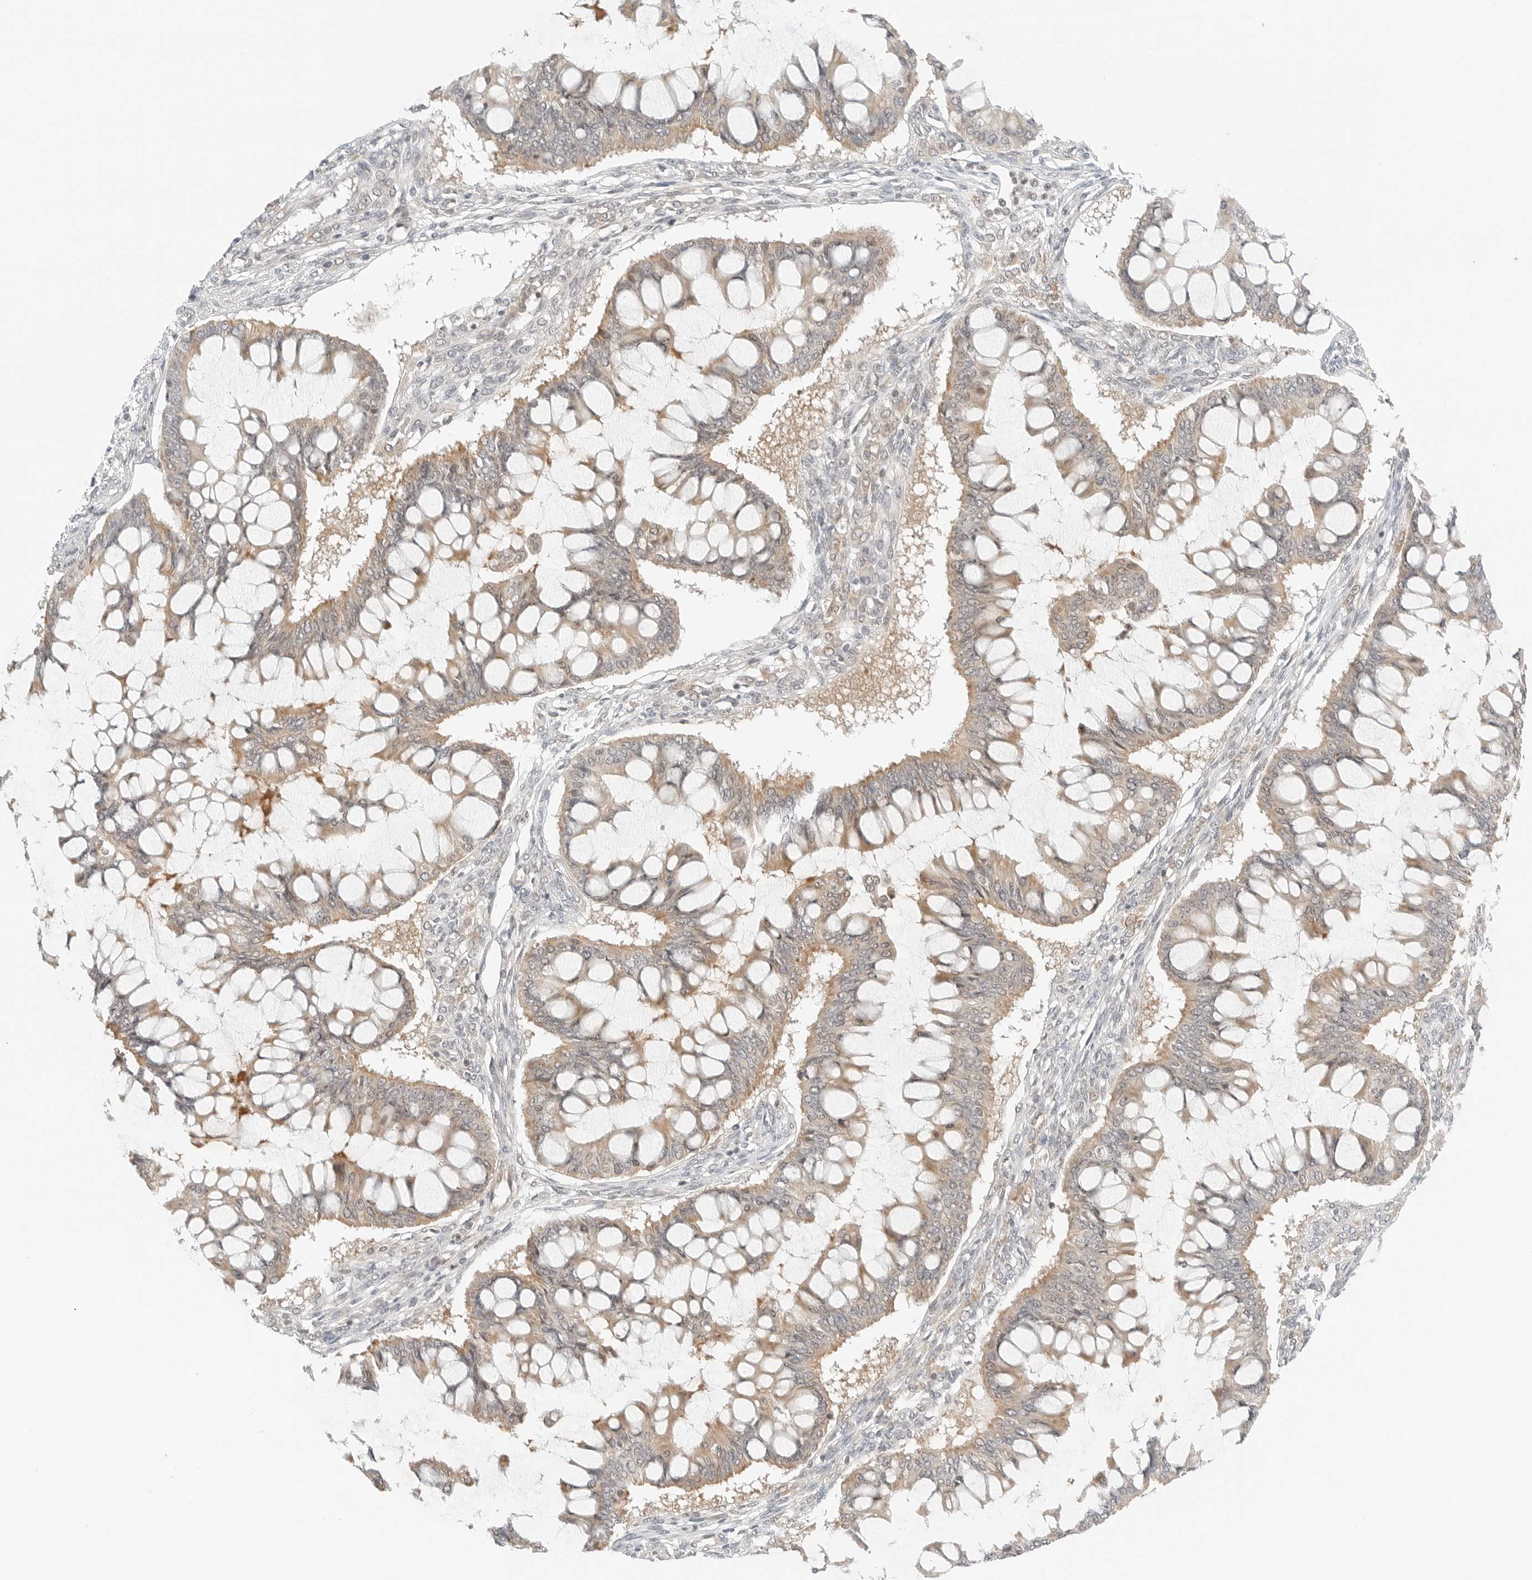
{"staining": {"intensity": "weak", "quantity": ">75%", "location": "cytoplasmic/membranous"}, "tissue": "ovarian cancer", "cell_type": "Tumor cells", "image_type": "cancer", "snomed": [{"axis": "morphology", "description": "Cystadenocarcinoma, mucinous, NOS"}, {"axis": "topography", "description": "Ovary"}], "caption": "Ovarian cancer (mucinous cystadenocarcinoma) stained with a brown dye displays weak cytoplasmic/membranous positive expression in approximately >75% of tumor cells.", "gene": "IQCC", "patient": {"sex": "female", "age": 73}}